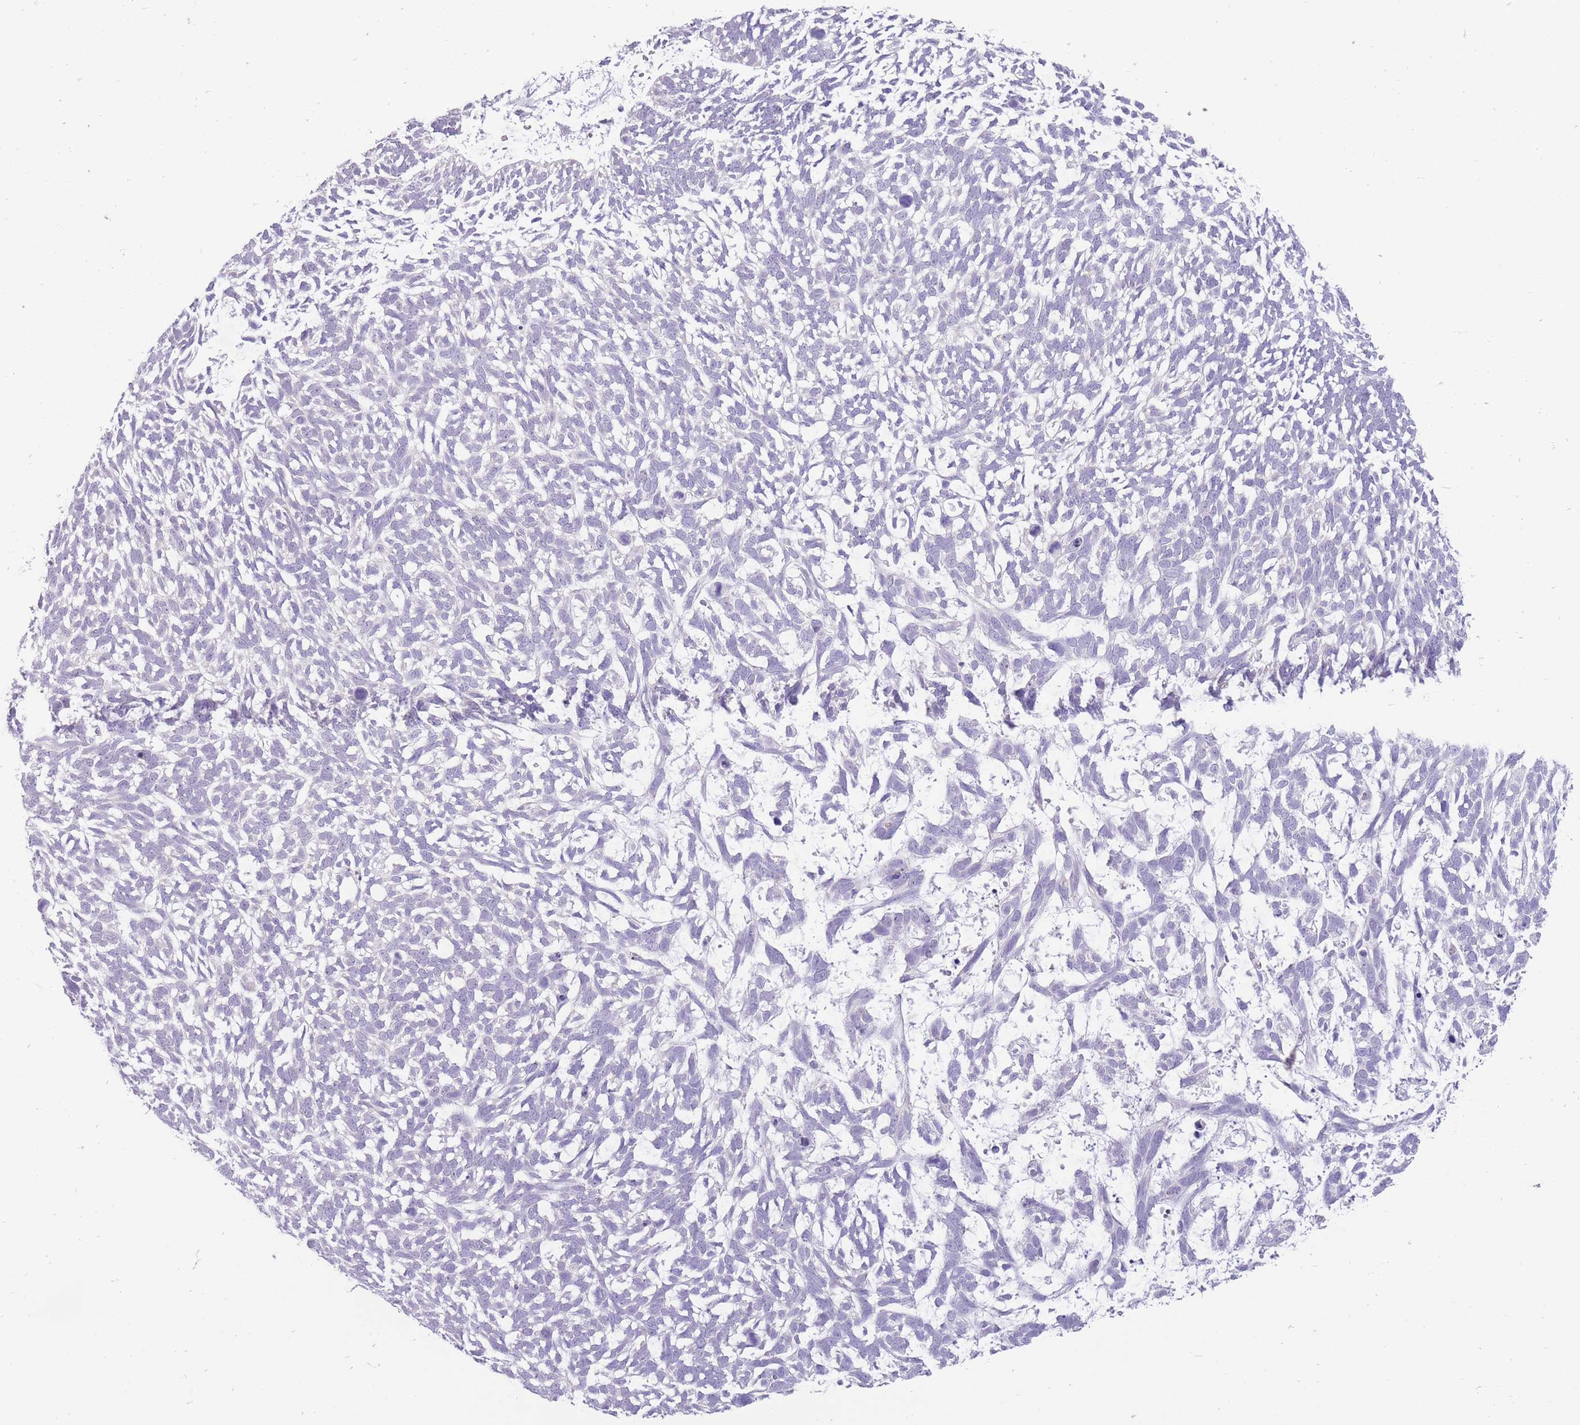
{"staining": {"intensity": "negative", "quantity": "none", "location": "none"}, "tissue": "skin cancer", "cell_type": "Tumor cells", "image_type": "cancer", "snomed": [{"axis": "morphology", "description": "Basal cell carcinoma"}, {"axis": "topography", "description": "Skin"}], "caption": "High magnification brightfield microscopy of skin basal cell carcinoma stained with DAB (3,3'-diaminobenzidine) (brown) and counterstained with hematoxylin (blue): tumor cells show no significant positivity.", "gene": "ERICH4", "patient": {"sex": "male", "age": 88}}